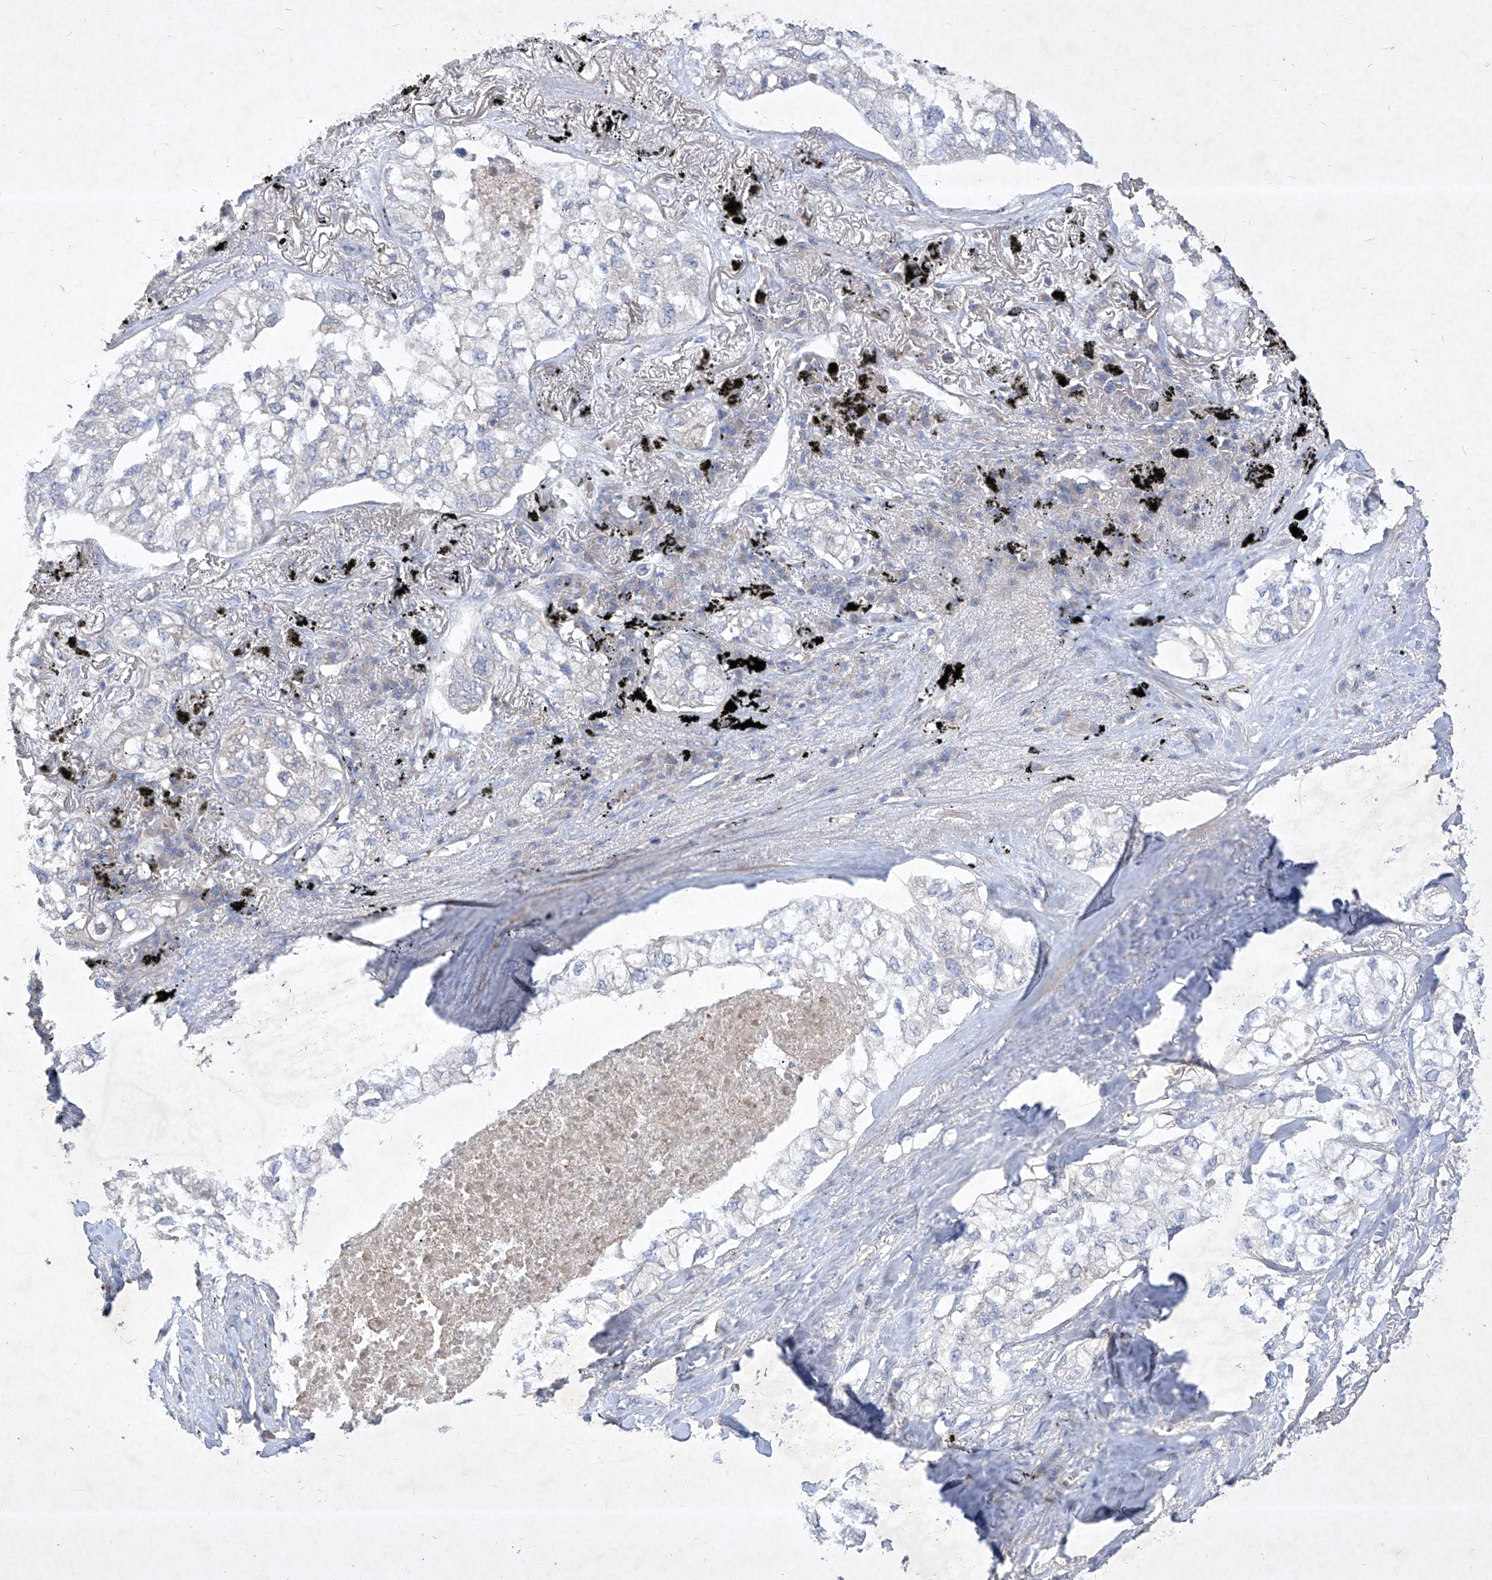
{"staining": {"intensity": "negative", "quantity": "none", "location": "none"}, "tissue": "lung cancer", "cell_type": "Tumor cells", "image_type": "cancer", "snomed": [{"axis": "morphology", "description": "Adenocarcinoma, NOS"}, {"axis": "topography", "description": "Lung"}], "caption": "There is no significant positivity in tumor cells of lung cancer. Brightfield microscopy of IHC stained with DAB (brown) and hematoxylin (blue), captured at high magnification.", "gene": "COQ3", "patient": {"sex": "male", "age": 65}}